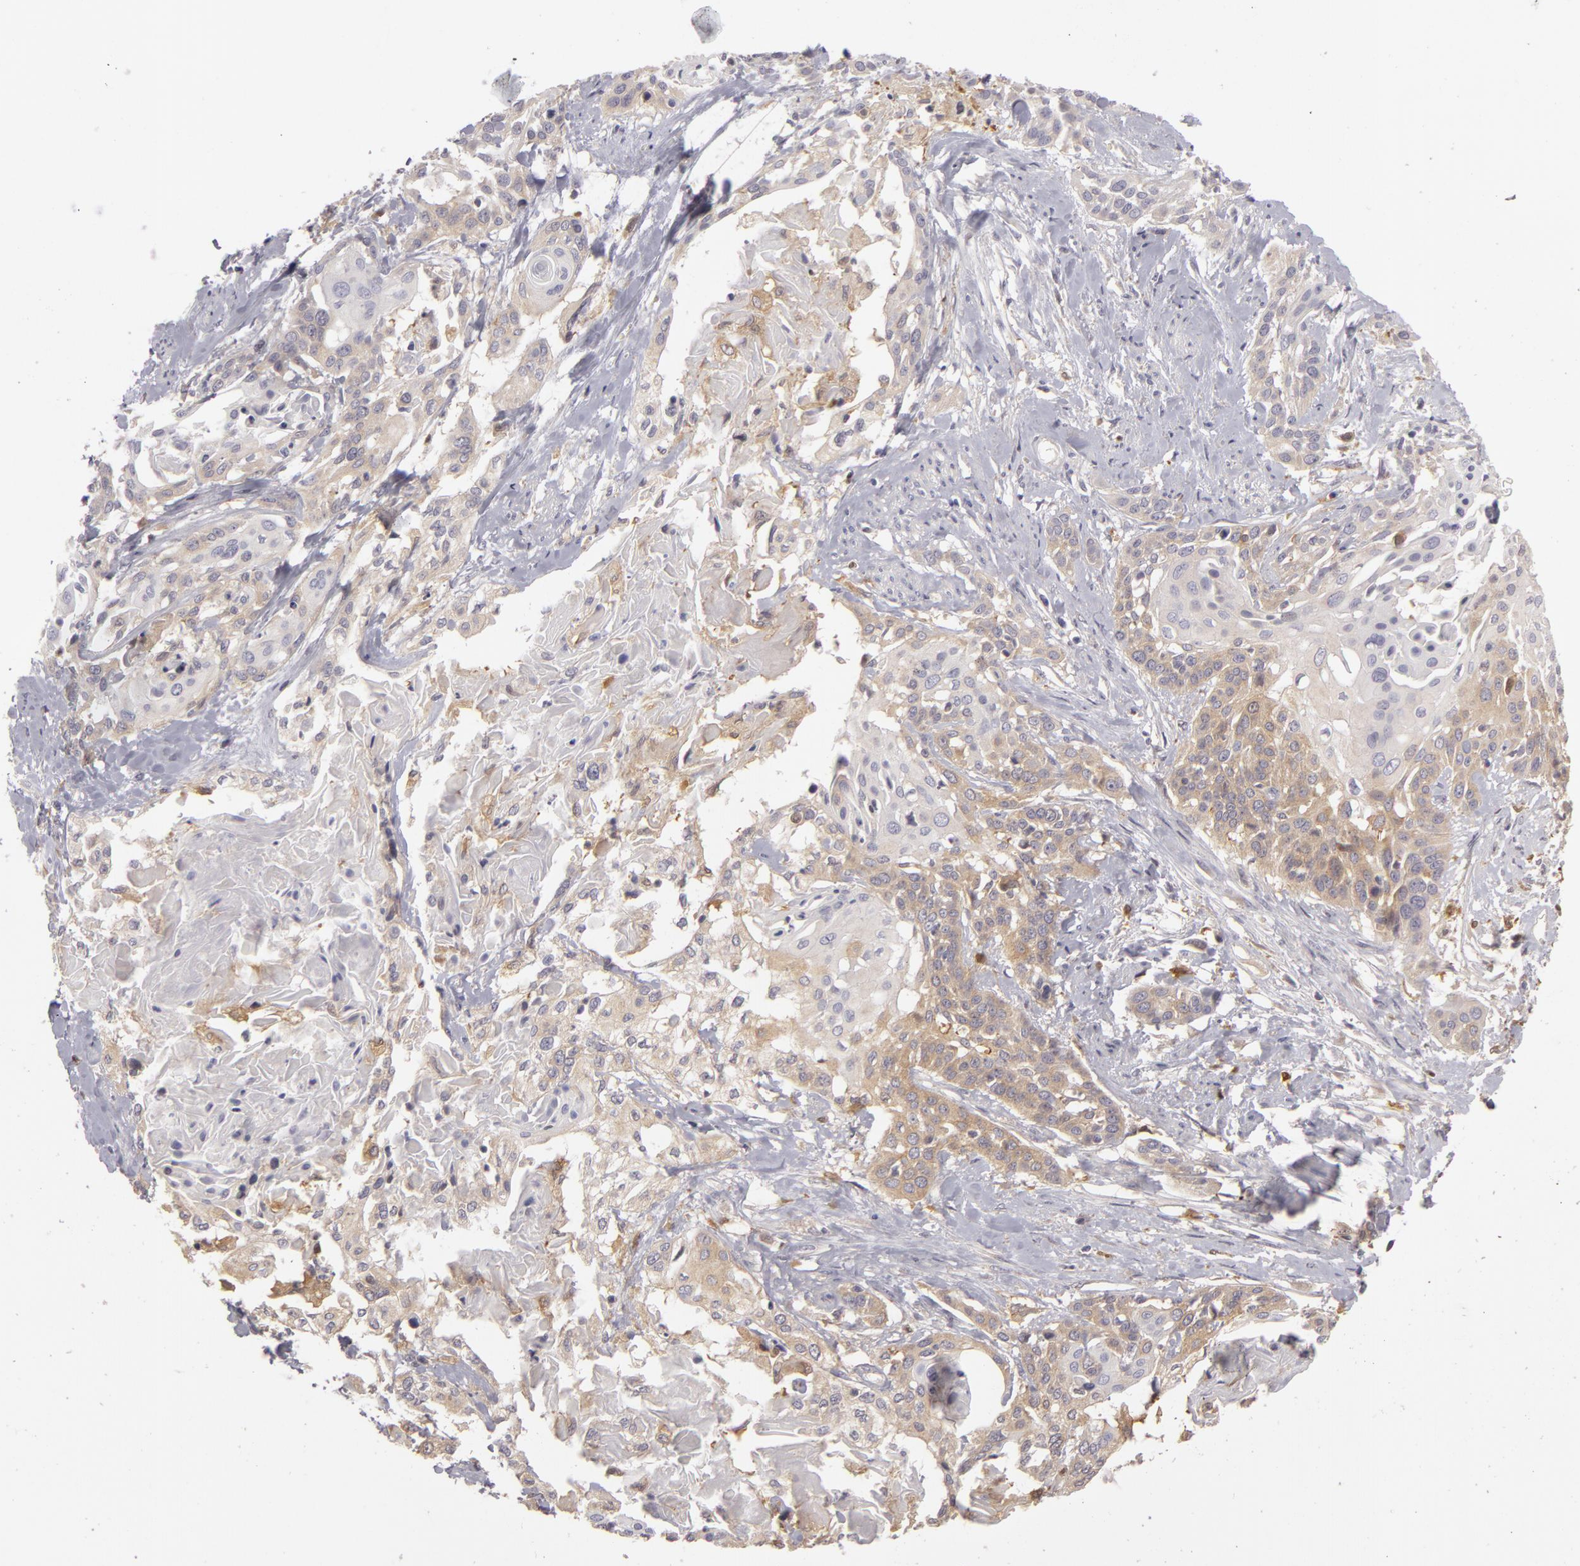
{"staining": {"intensity": "weak", "quantity": "<25%", "location": "cytoplasmic/membranous"}, "tissue": "cervical cancer", "cell_type": "Tumor cells", "image_type": "cancer", "snomed": [{"axis": "morphology", "description": "Squamous cell carcinoma, NOS"}, {"axis": "topography", "description": "Cervix"}], "caption": "Tumor cells are negative for brown protein staining in cervical cancer. (DAB (3,3'-diaminobenzidine) immunohistochemistry (IHC) with hematoxylin counter stain).", "gene": "ZNF229", "patient": {"sex": "female", "age": 57}}